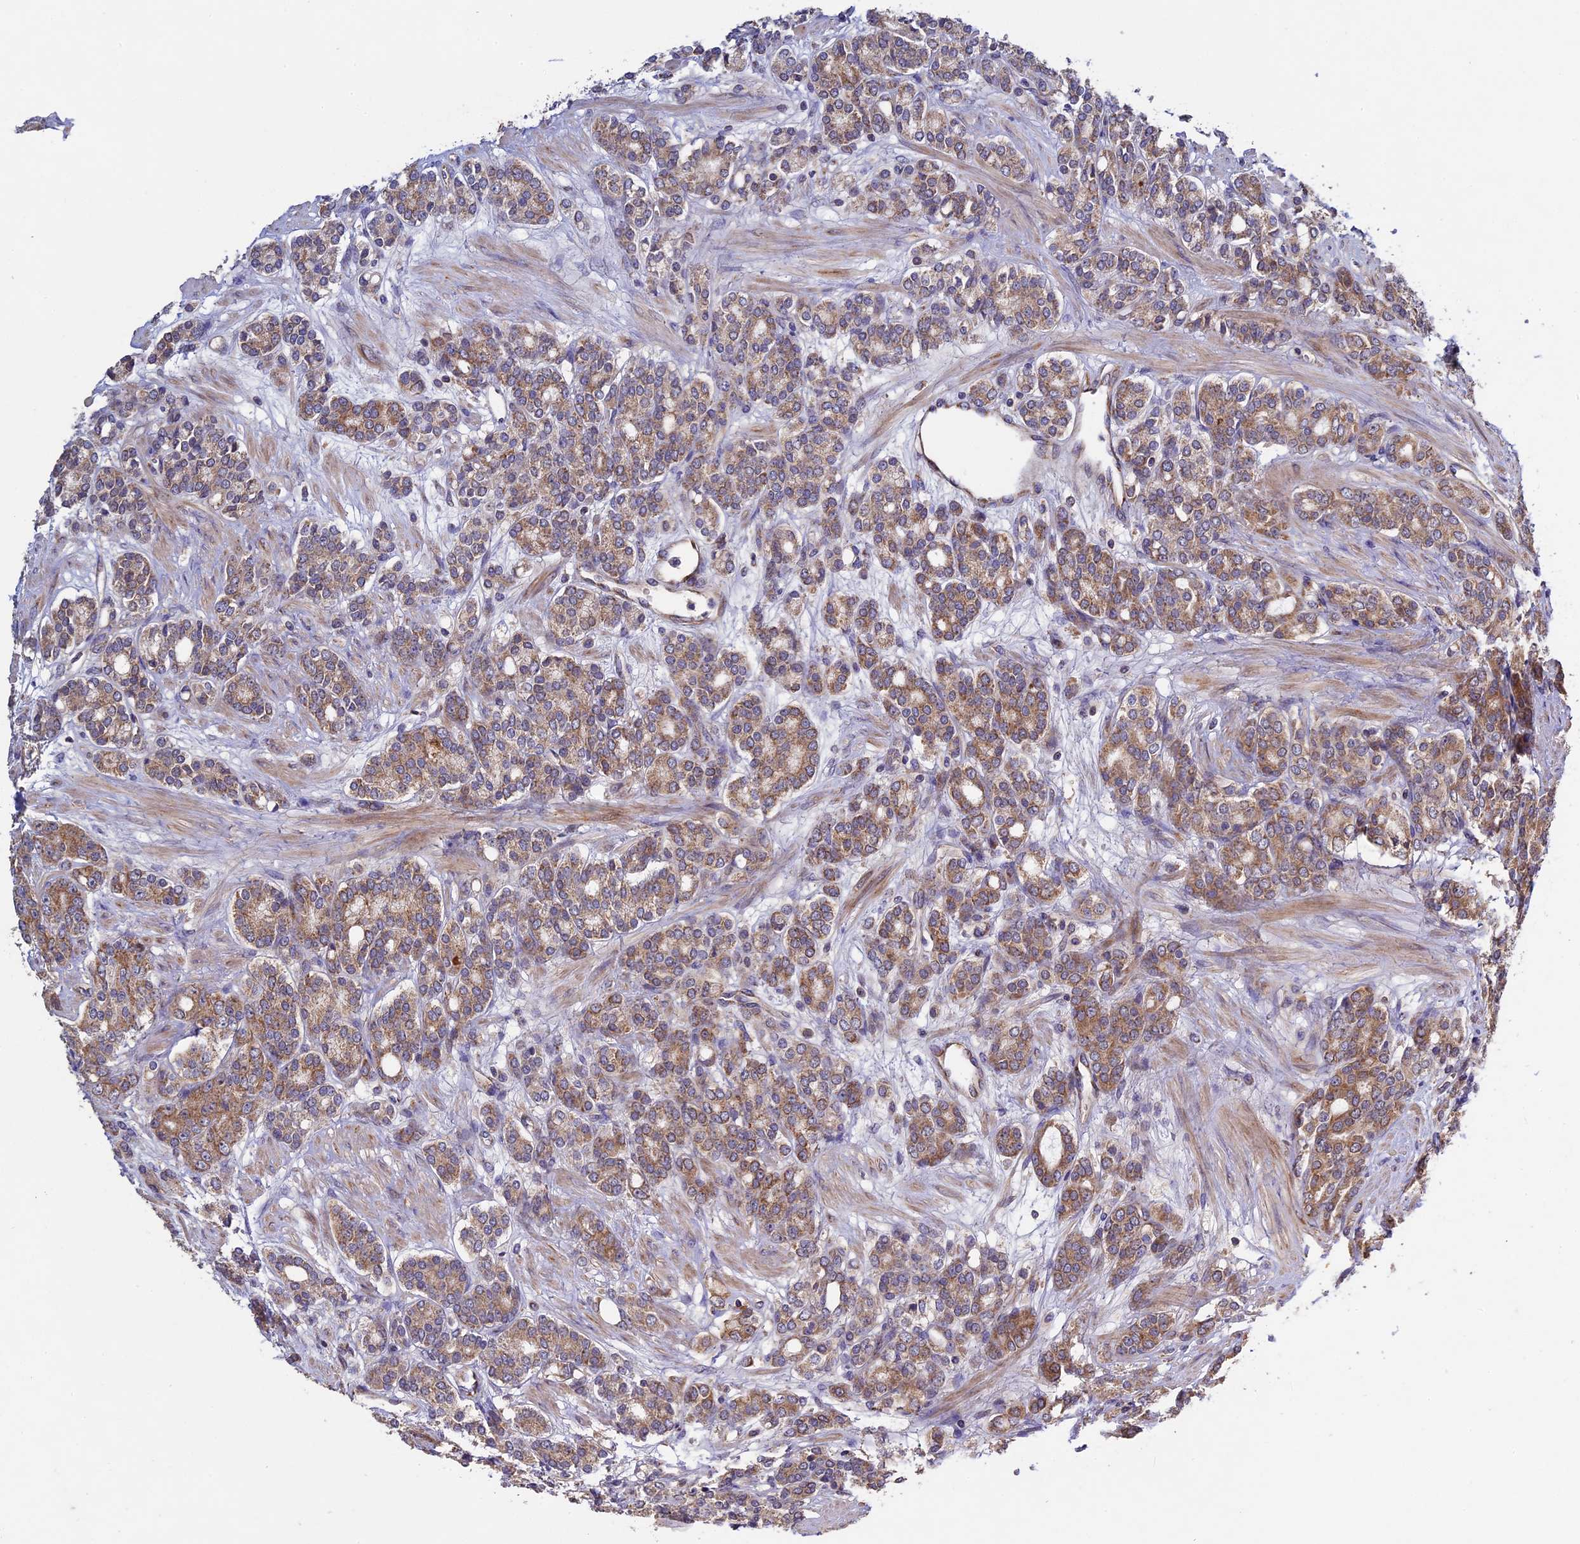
{"staining": {"intensity": "moderate", "quantity": ">75%", "location": "cytoplasmic/membranous"}, "tissue": "prostate cancer", "cell_type": "Tumor cells", "image_type": "cancer", "snomed": [{"axis": "morphology", "description": "Adenocarcinoma, High grade"}, {"axis": "topography", "description": "Prostate"}], "caption": "A brown stain shows moderate cytoplasmic/membranous staining of a protein in prostate cancer tumor cells.", "gene": "RNF17", "patient": {"sex": "male", "age": 62}}